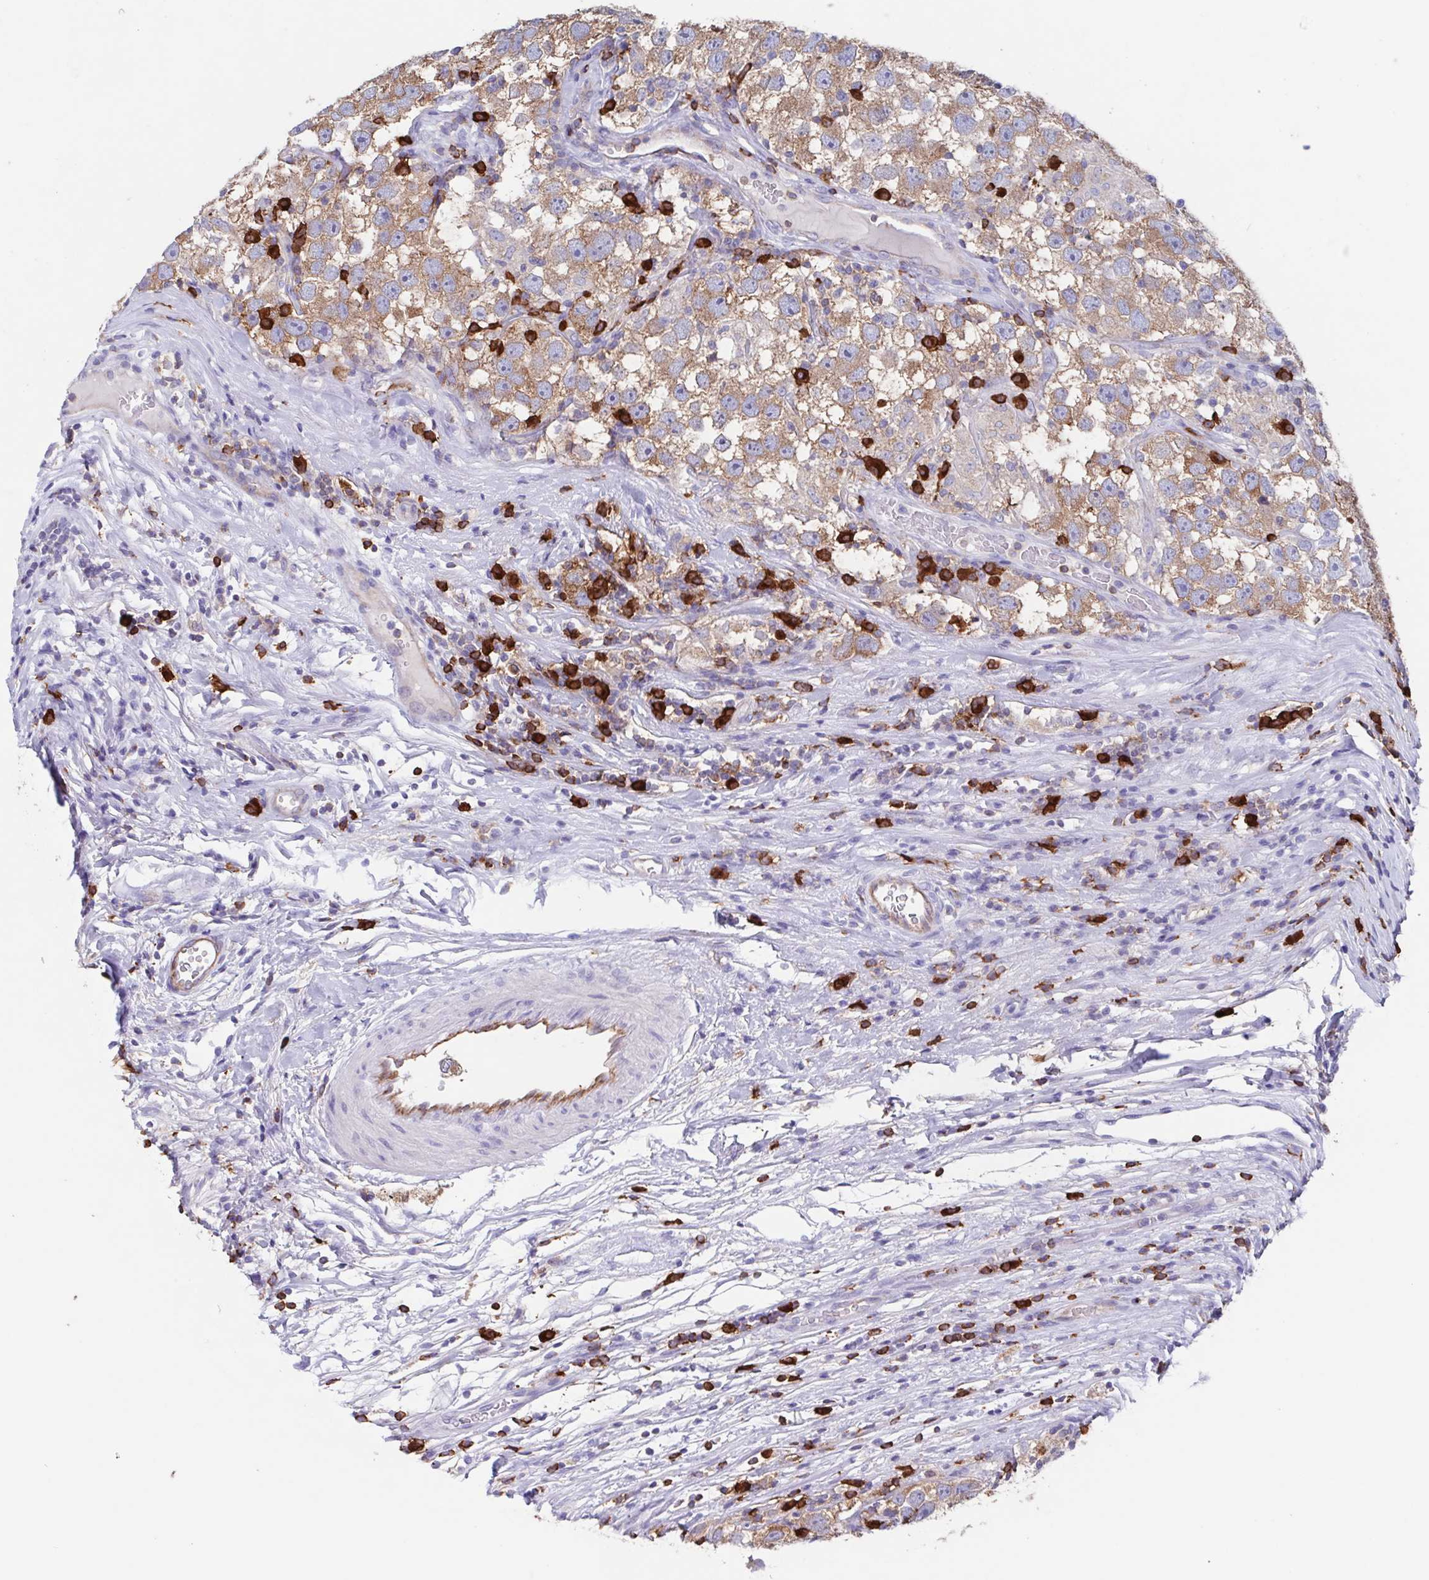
{"staining": {"intensity": "moderate", "quantity": ">75%", "location": "cytoplasmic/membranous"}, "tissue": "testis cancer", "cell_type": "Tumor cells", "image_type": "cancer", "snomed": [{"axis": "morphology", "description": "Seminoma, NOS"}, {"axis": "topography", "description": "Testis"}], "caption": "Immunohistochemistry image of human testis cancer (seminoma) stained for a protein (brown), which demonstrates medium levels of moderate cytoplasmic/membranous positivity in about >75% of tumor cells.", "gene": "TPD52", "patient": {"sex": "male", "age": 26}}